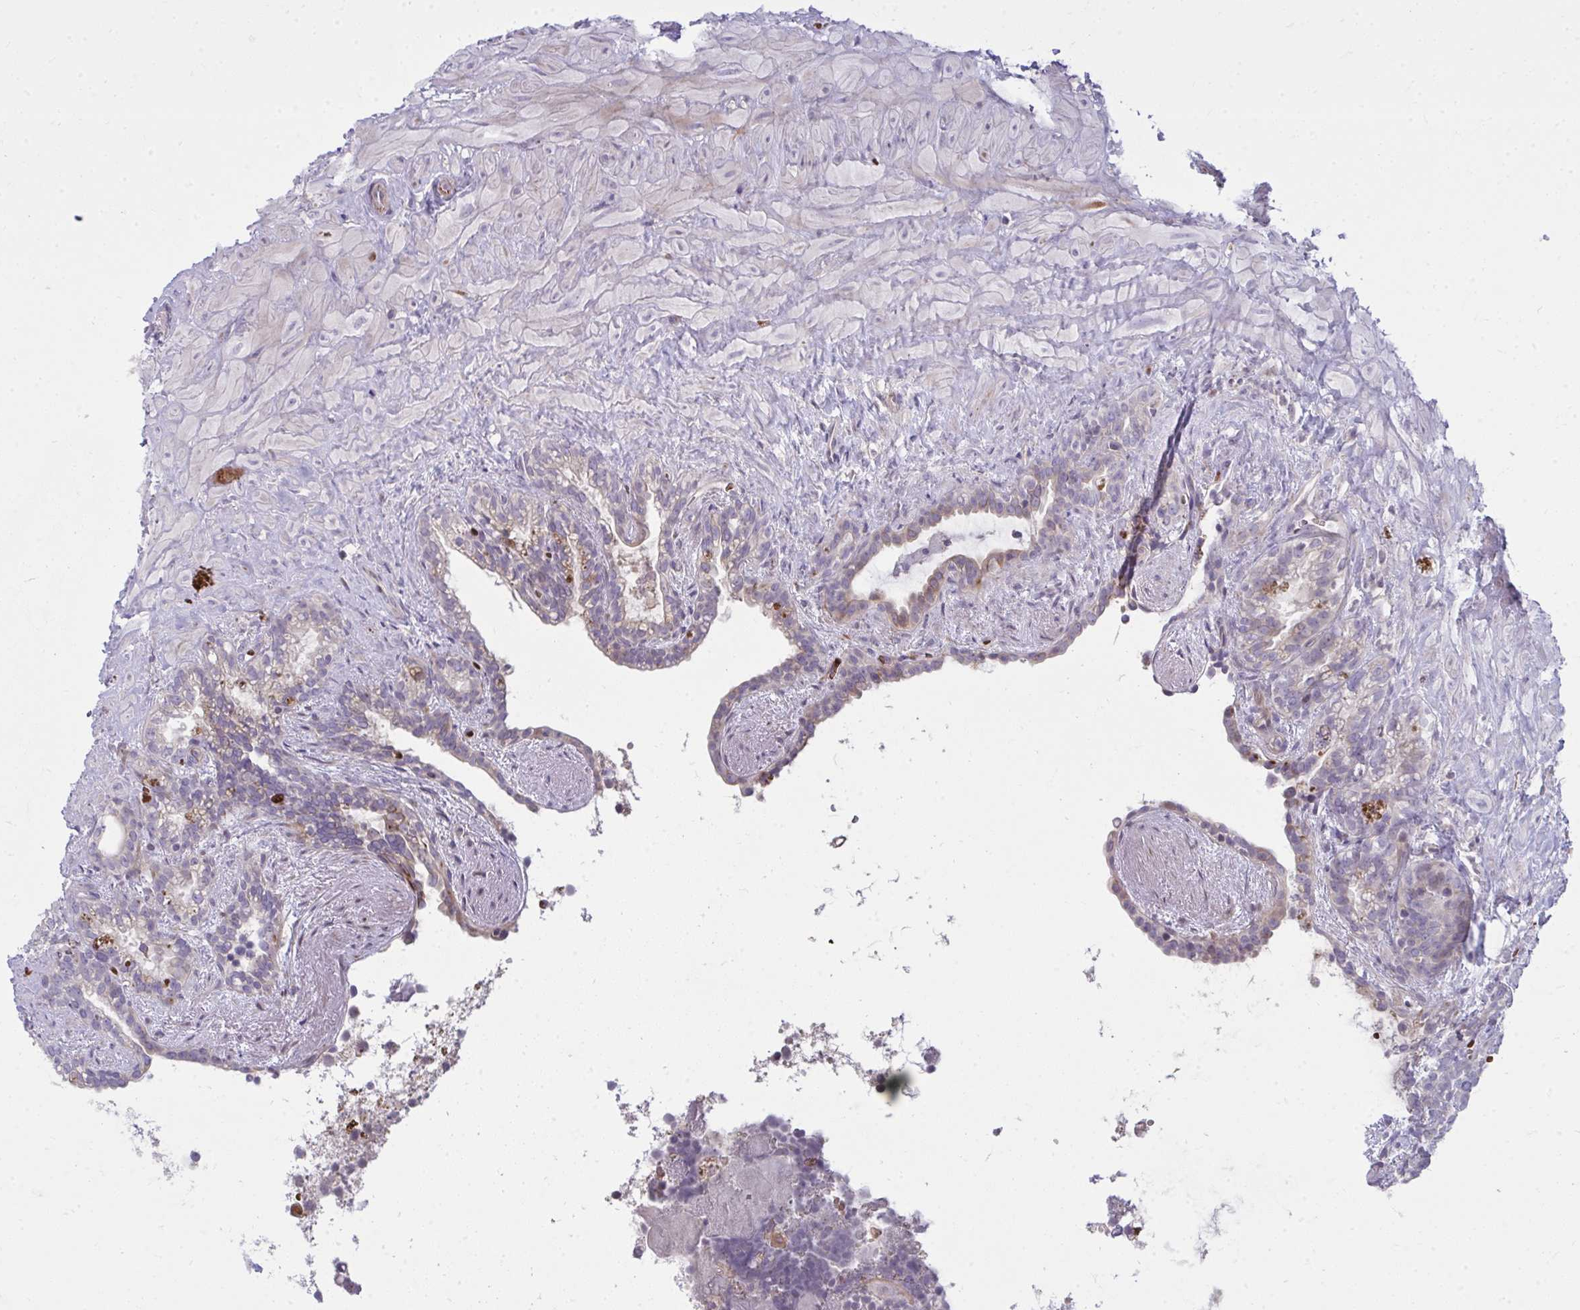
{"staining": {"intensity": "weak", "quantity": "<25%", "location": "cytoplasmic/membranous"}, "tissue": "seminal vesicle", "cell_type": "Glandular cells", "image_type": "normal", "snomed": [{"axis": "morphology", "description": "Normal tissue, NOS"}, {"axis": "topography", "description": "Seminal veicle"}], "caption": "High power microscopy image of an immunohistochemistry (IHC) micrograph of benign seminal vesicle, revealing no significant positivity in glandular cells.", "gene": "SLC14A1", "patient": {"sex": "male", "age": 76}}